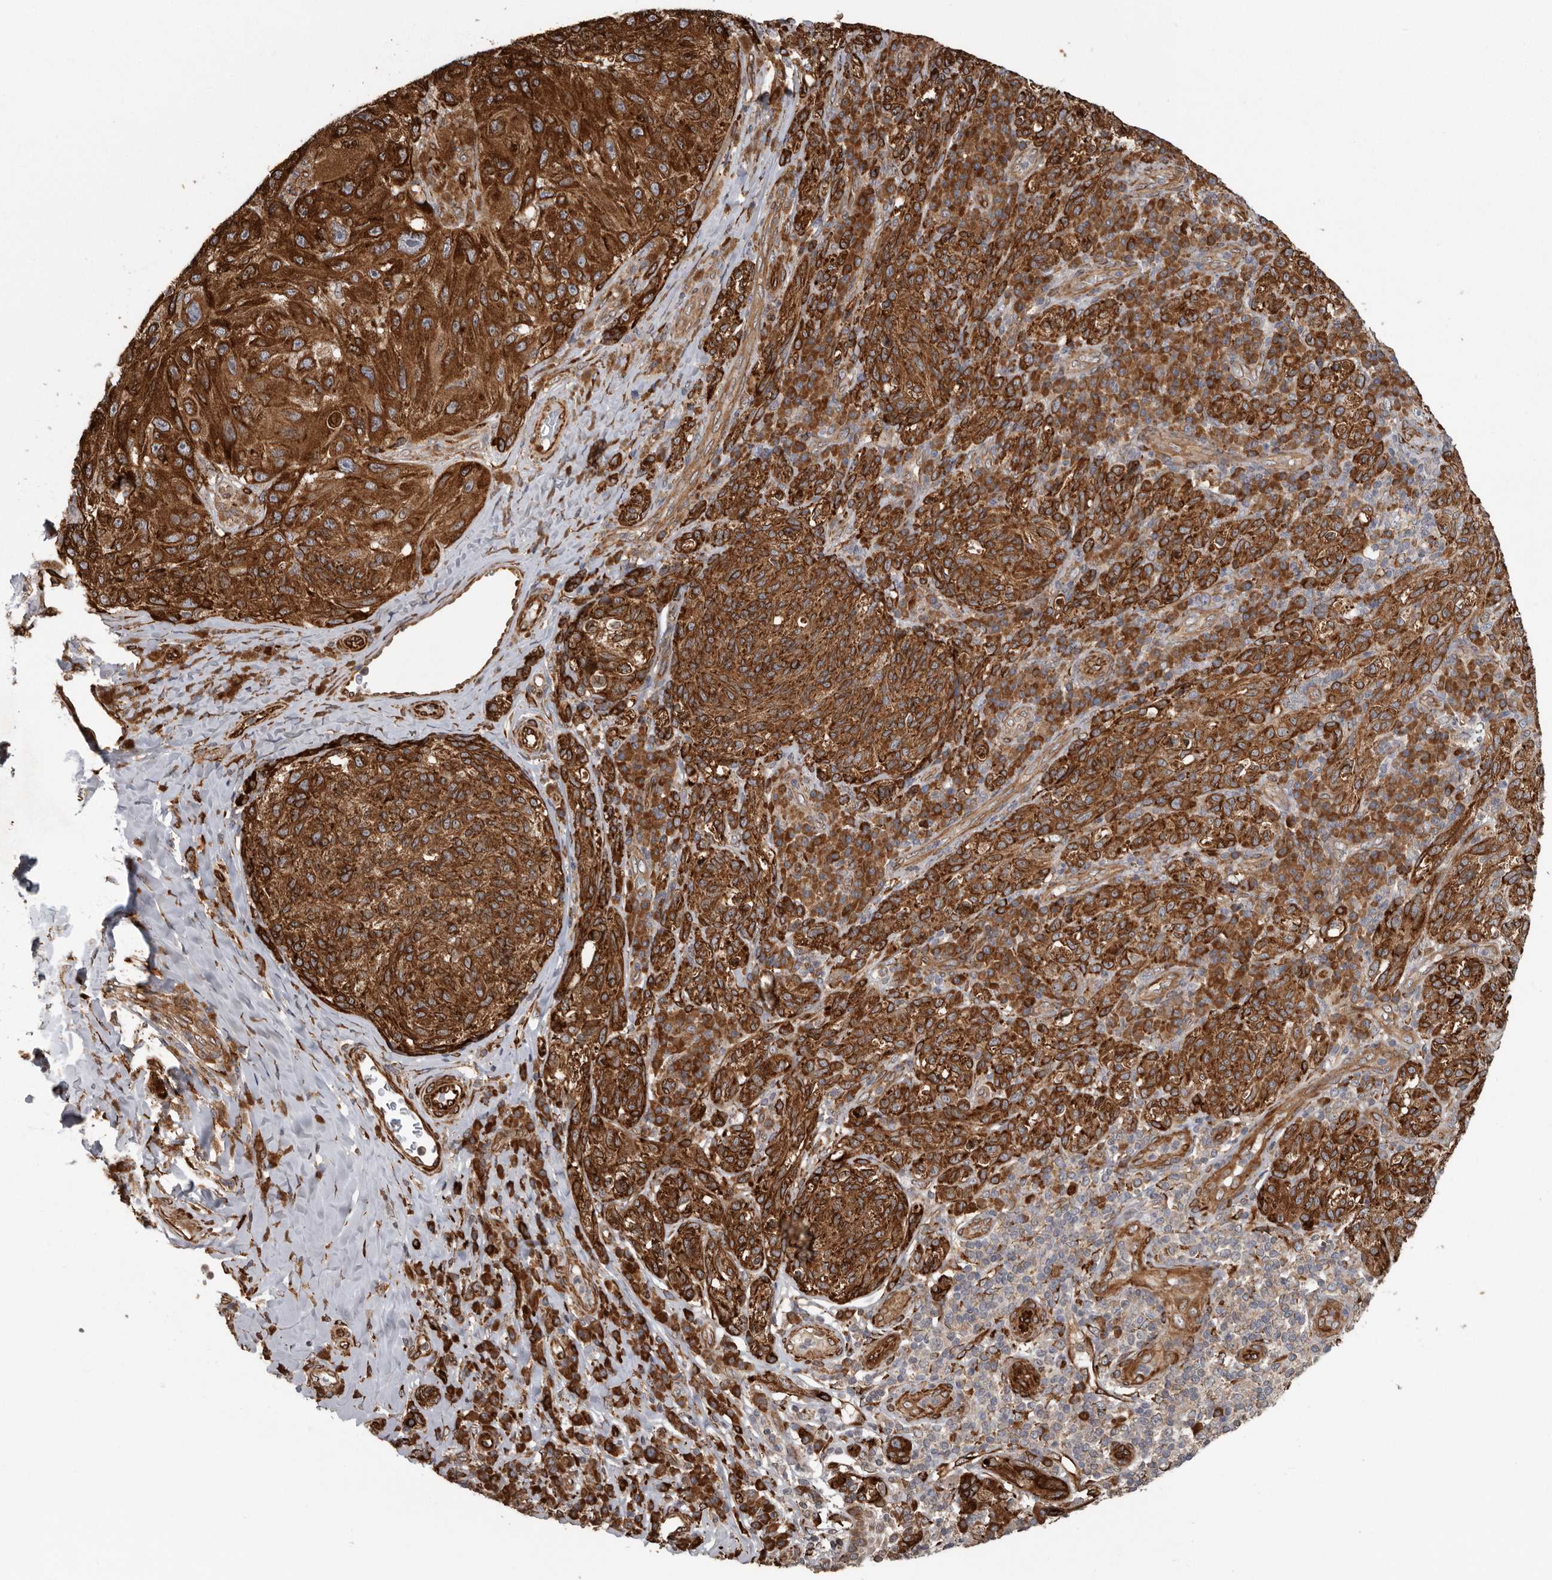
{"staining": {"intensity": "strong", "quantity": ">75%", "location": "cytoplasmic/membranous"}, "tissue": "melanoma", "cell_type": "Tumor cells", "image_type": "cancer", "snomed": [{"axis": "morphology", "description": "Malignant melanoma, NOS"}, {"axis": "topography", "description": "Skin"}], "caption": "This is an image of IHC staining of melanoma, which shows strong positivity in the cytoplasmic/membranous of tumor cells.", "gene": "CEP350", "patient": {"sex": "female", "age": 73}}